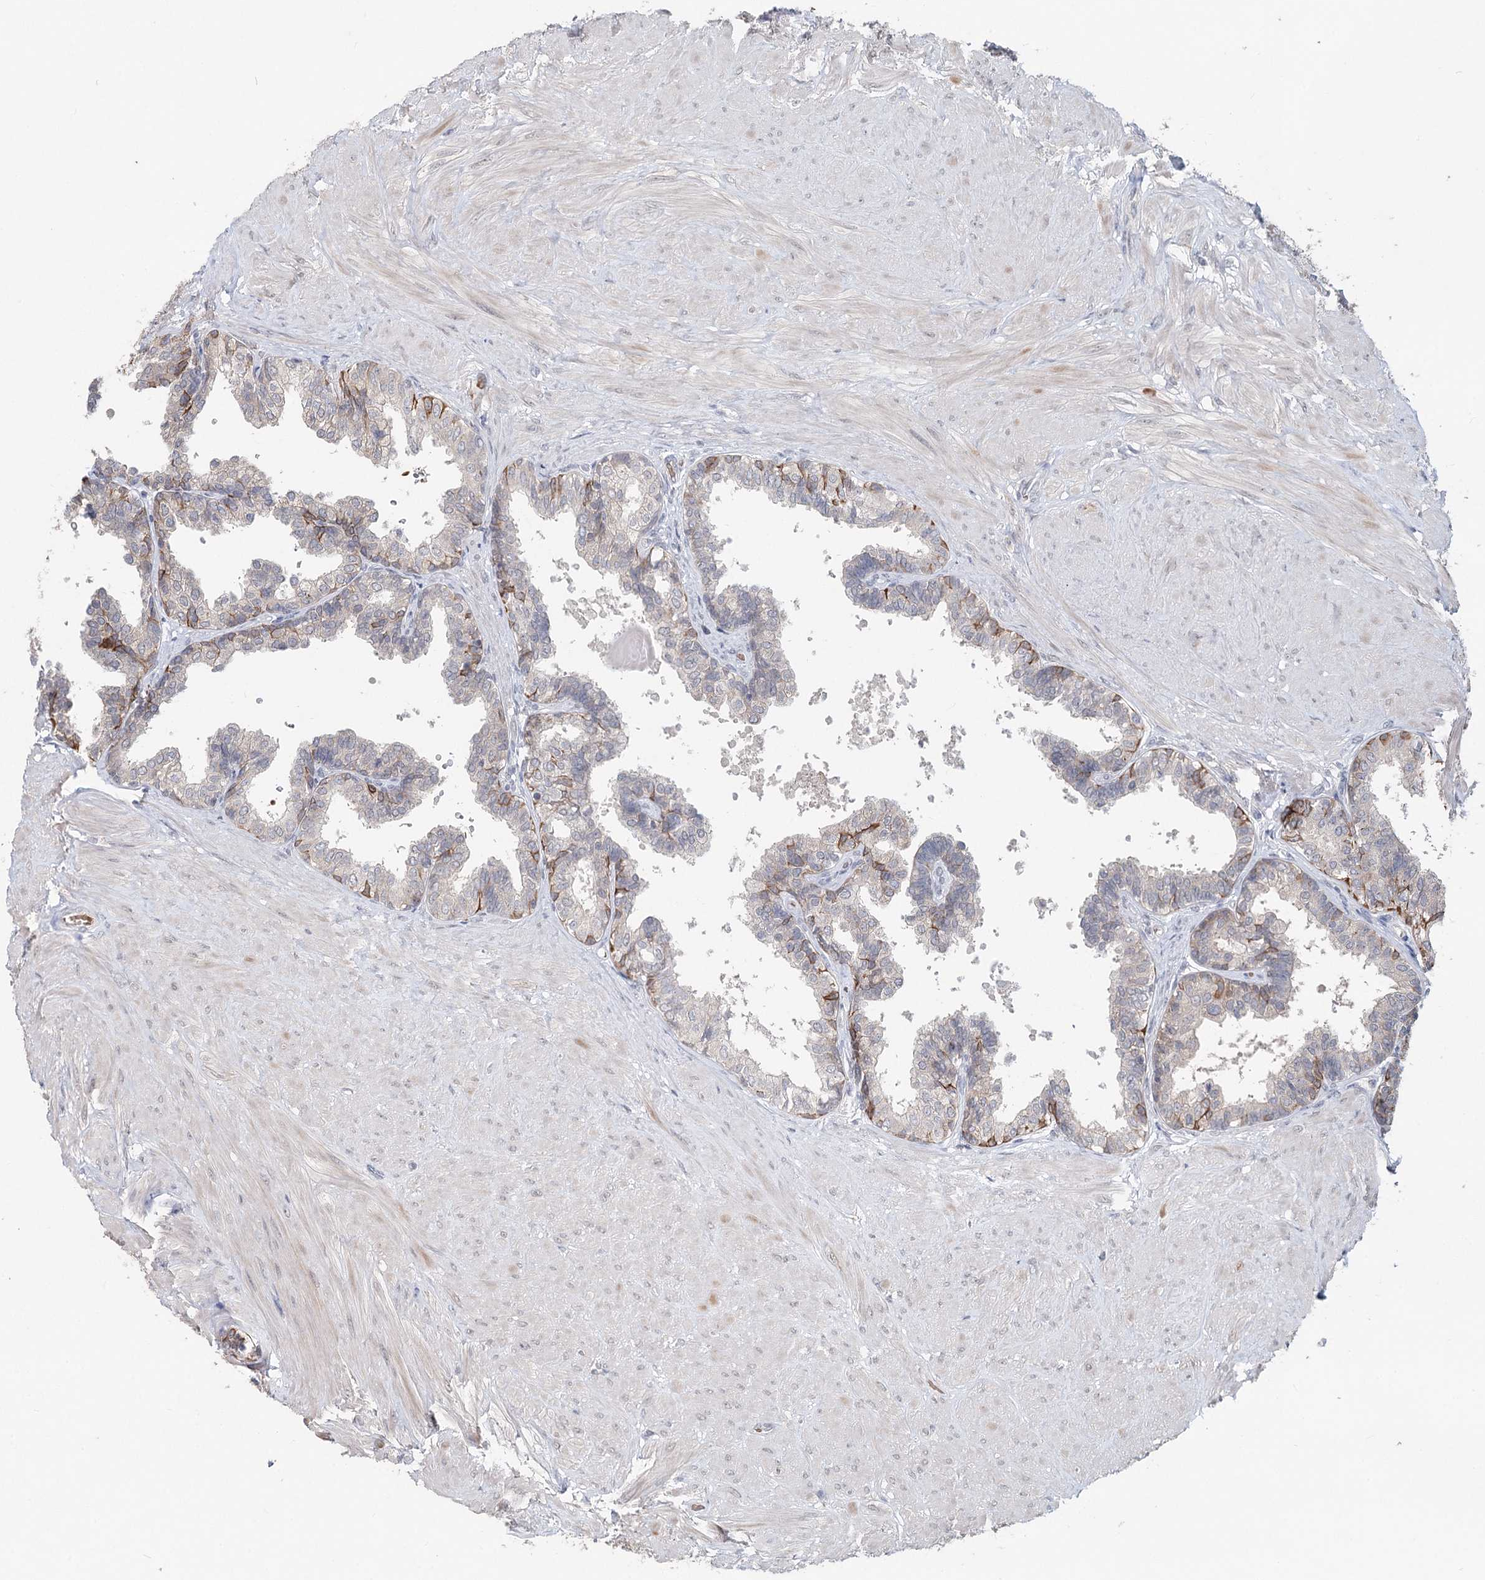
{"staining": {"intensity": "moderate", "quantity": "<25%", "location": "cytoplasmic/membranous"}, "tissue": "prostate", "cell_type": "Glandular cells", "image_type": "normal", "snomed": [{"axis": "morphology", "description": "Normal tissue, NOS"}, {"axis": "topography", "description": "Prostate"}], "caption": "Prostate stained for a protein displays moderate cytoplasmic/membranous positivity in glandular cells. (Stains: DAB (3,3'-diaminobenzidine) in brown, nuclei in blue, Microscopy: brightfield microscopy at high magnification).", "gene": "FBXO7", "patient": {"sex": "male", "age": 48}}